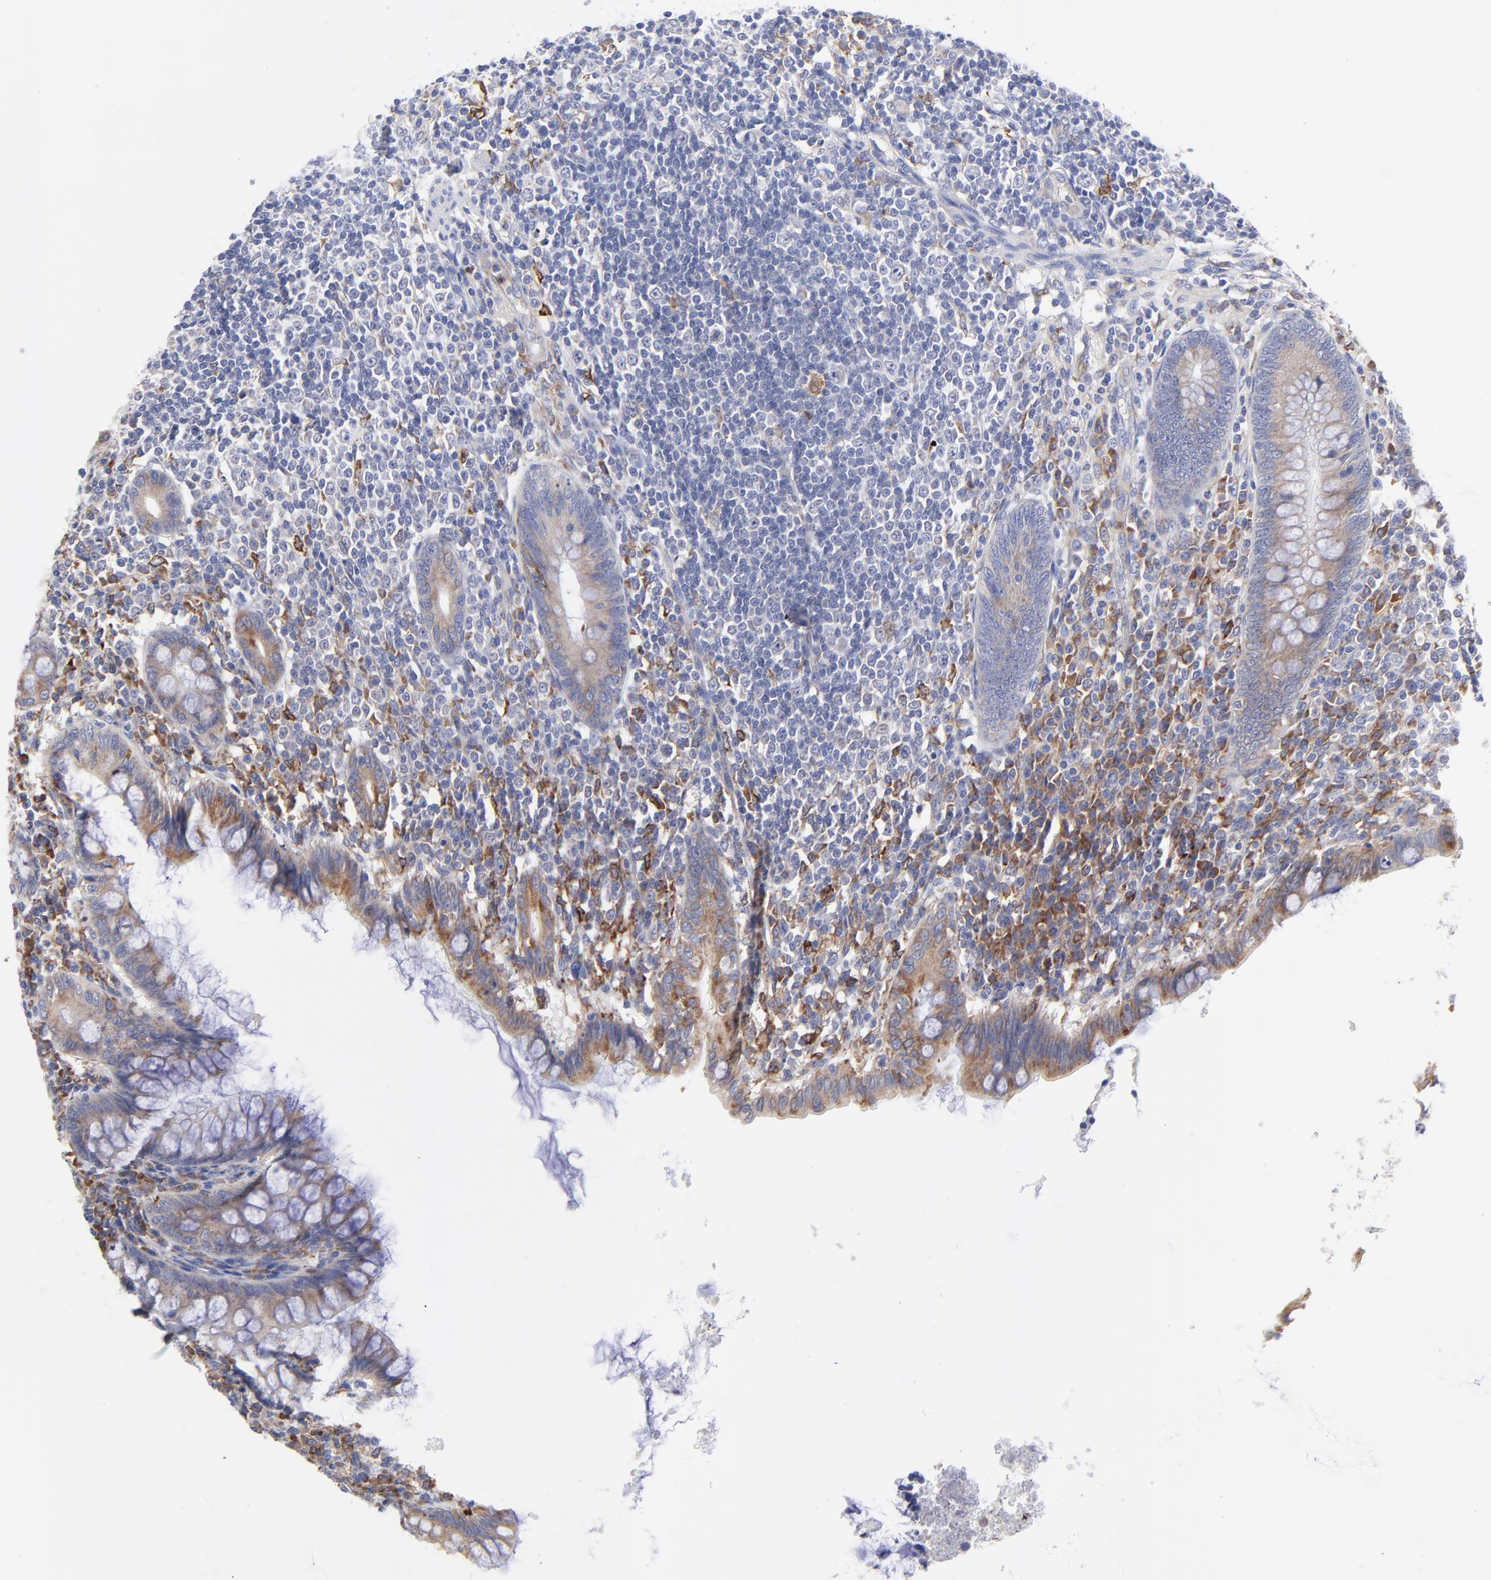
{"staining": {"intensity": "moderate", "quantity": "25%-75%", "location": "cytoplasmic/membranous"}, "tissue": "appendix", "cell_type": "Glandular cells", "image_type": "normal", "snomed": [{"axis": "morphology", "description": "Normal tissue, NOS"}, {"axis": "topography", "description": "Appendix"}], "caption": "Immunohistochemistry (IHC) staining of normal appendix, which exhibits medium levels of moderate cytoplasmic/membranous expression in about 25%-75% of glandular cells indicating moderate cytoplasmic/membranous protein expression. The staining was performed using DAB (brown) for protein detection and nuclei were counterstained in hematoxylin (blue).", "gene": "MOSPD2", "patient": {"sex": "female", "age": 66}}